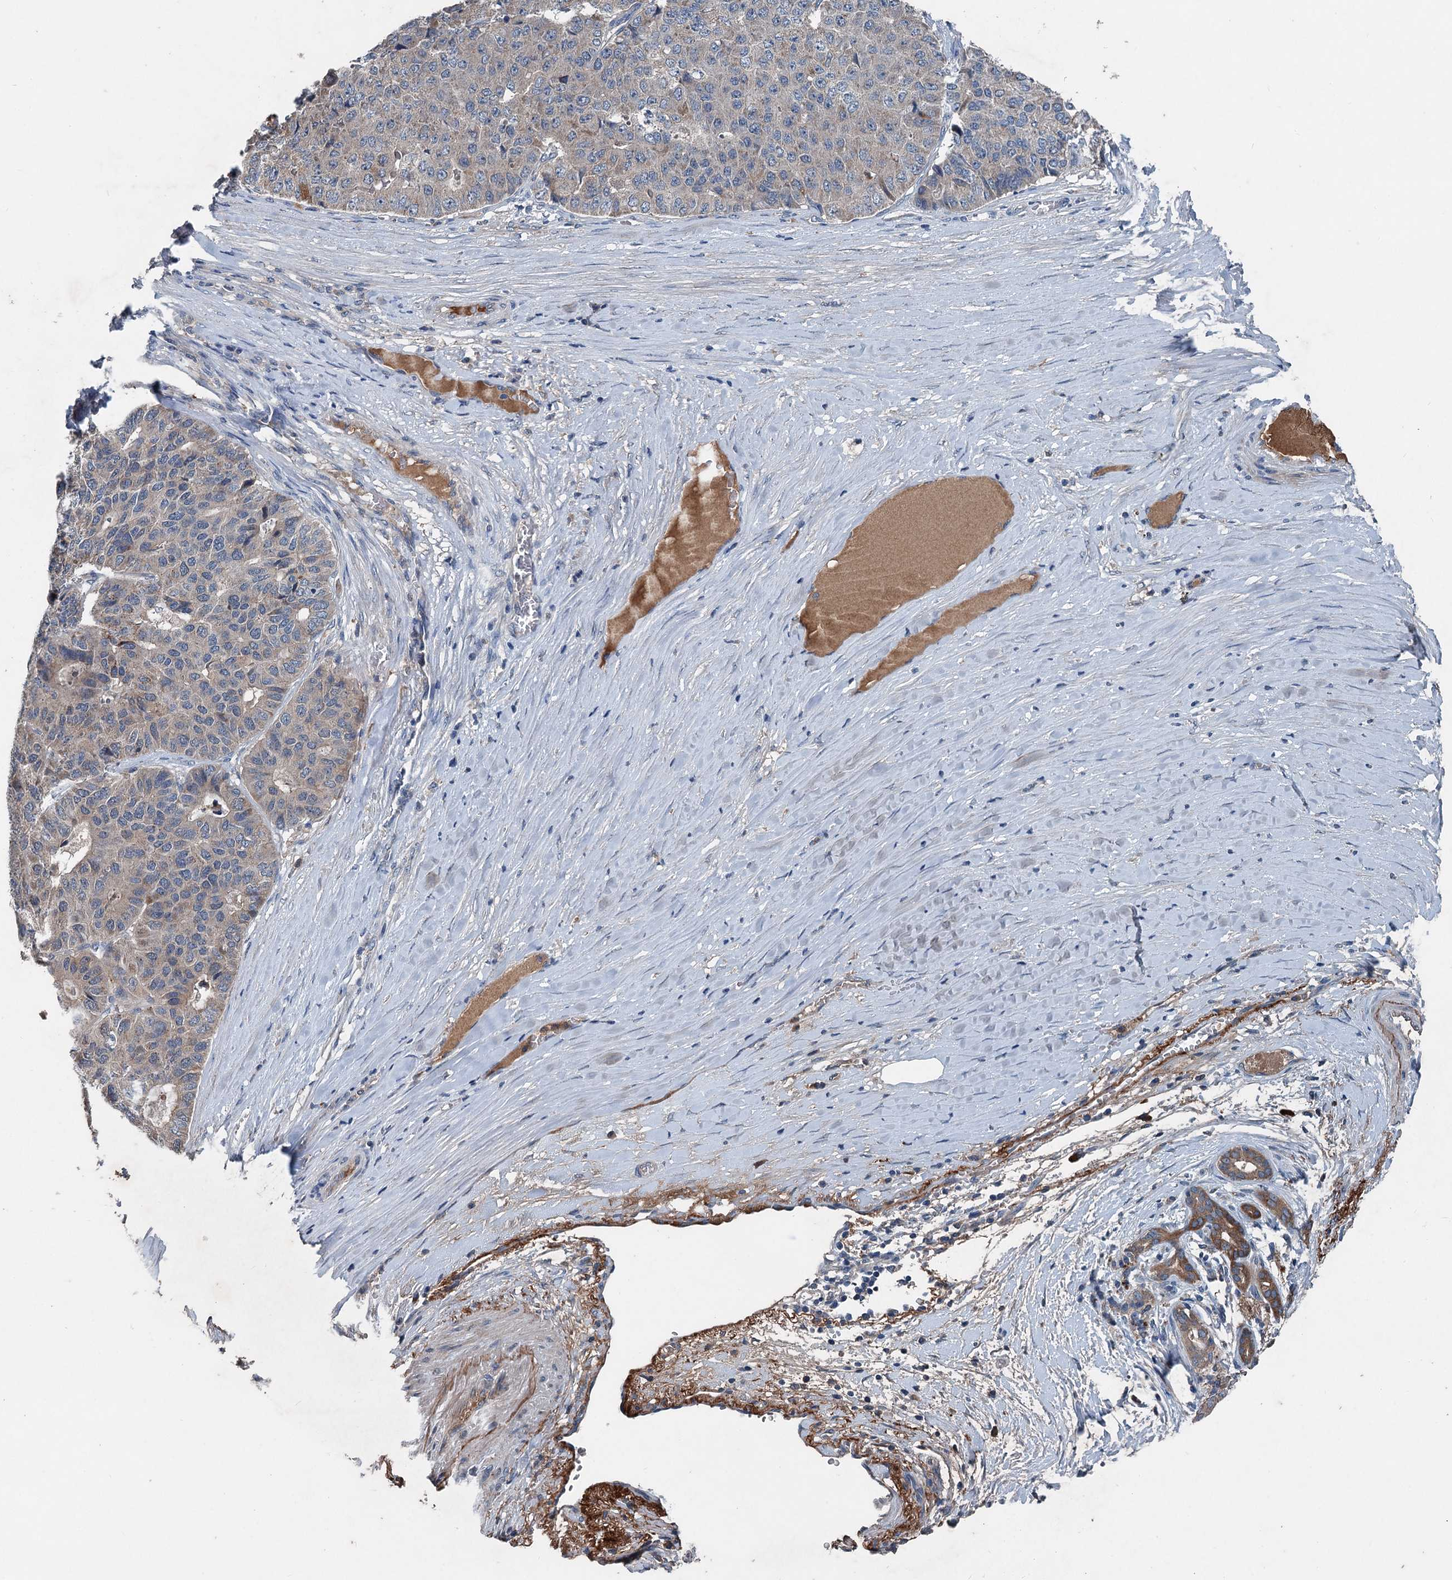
{"staining": {"intensity": "negative", "quantity": "none", "location": "none"}, "tissue": "pancreatic cancer", "cell_type": "Tumor cells", "image_type": "cancer", "snomed": [{"axis": "morphology", "description": "Adenocarcinoma, NOS"}, {"axis": "topography", "description": "Pancreas"}], "caption": "Immunohistochemical staining of human pancreatic adenocarcinoma demonstrates no significant staining in tumor cells.", "gene": "PDSS1", "patient": {"sex": "male", "age": 50}}